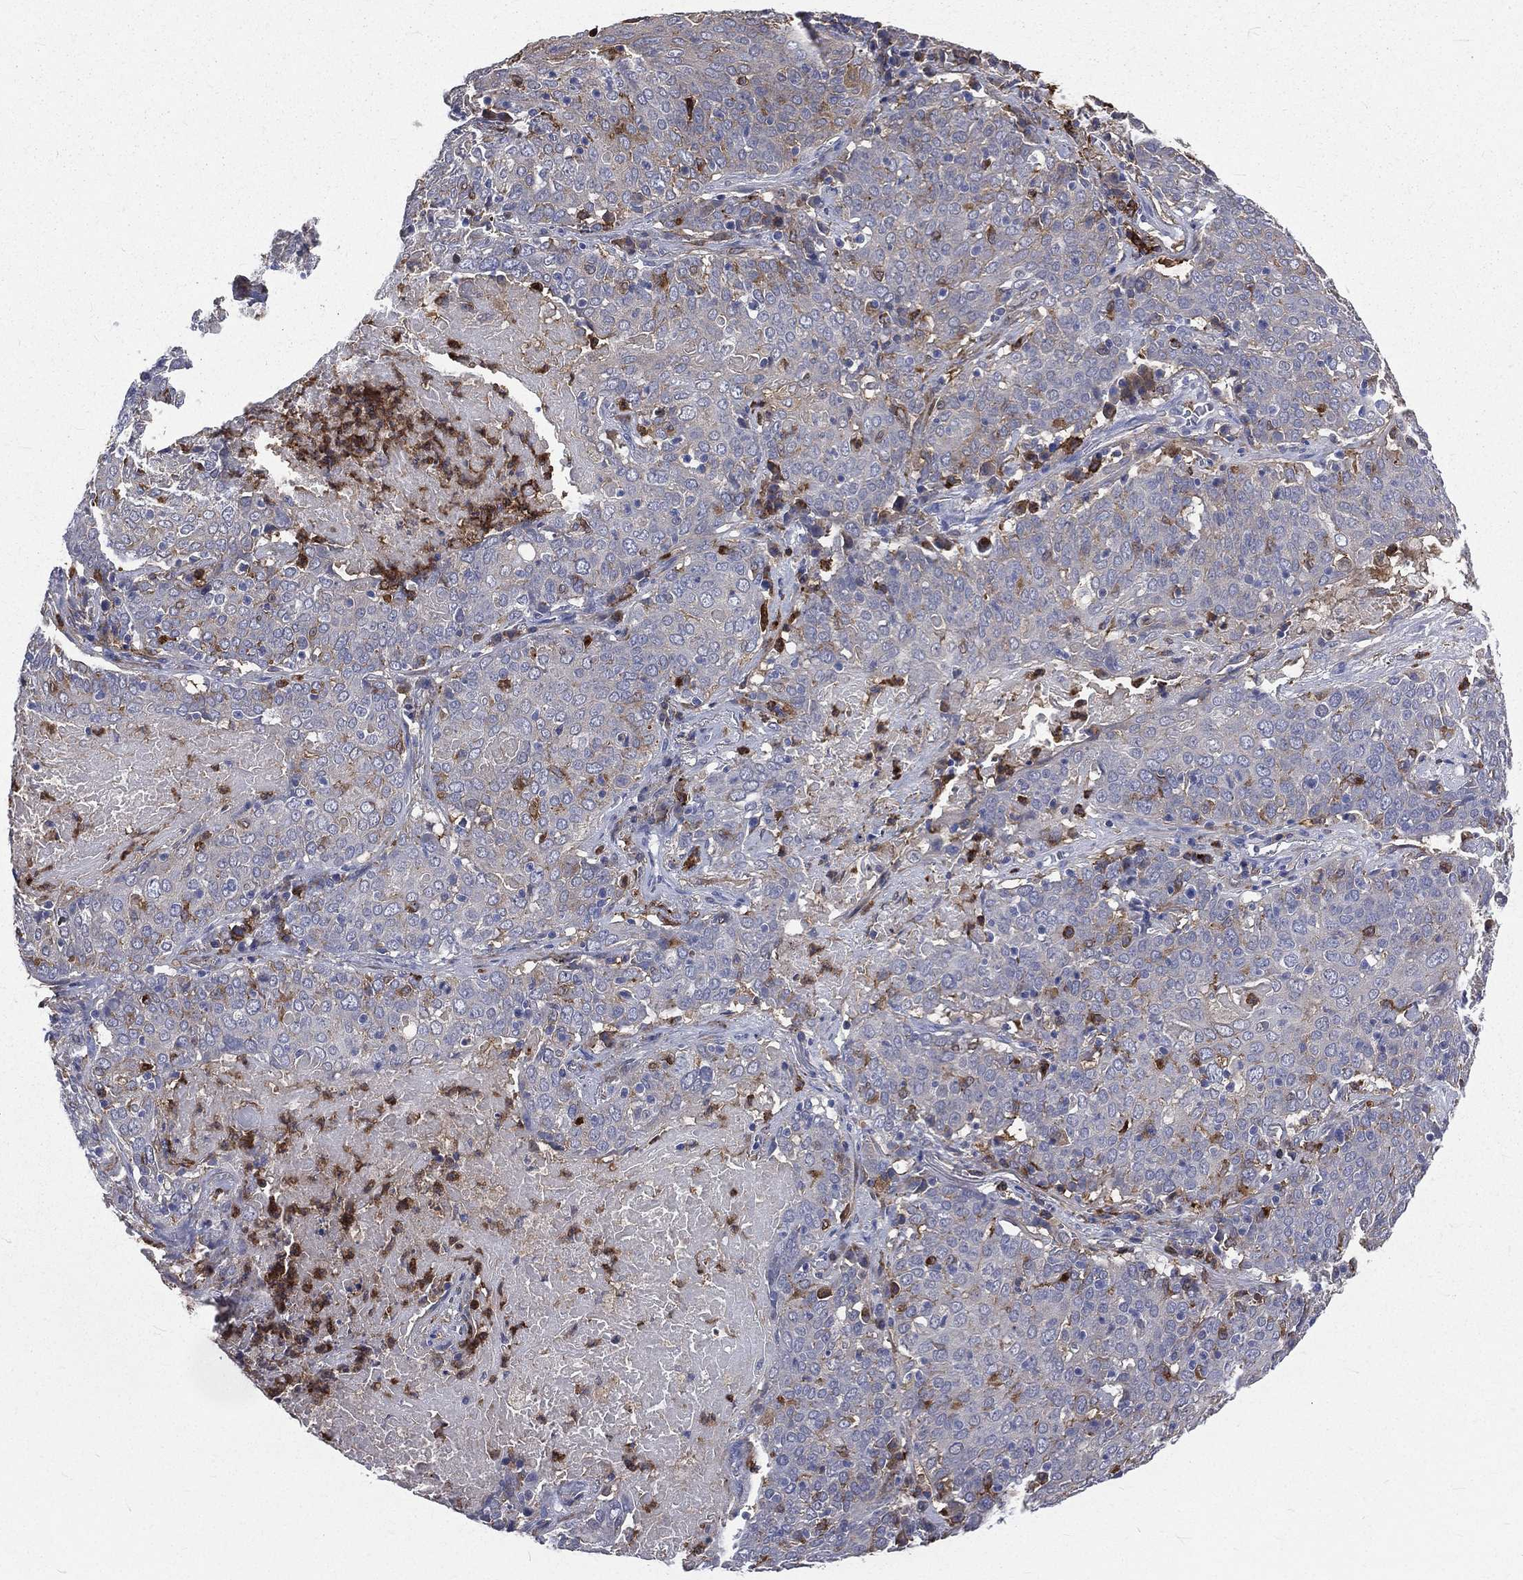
{"staining": {"intensity": "weak", "quantity": "<25%", "location": "cytoplasmic/membranous"}, "tissue": "lung cancer", "cell_type": "Tumor cells", "image_type": "cancer", "snomed": [{"axis": "morphology", "description": "Squamous cell carcinoma, NOS"}, {"axis": "topography", "description": "Lung"}], "caption": "Tumor cells show no significant protein staining in squamous cell carcinoma (lung).", "gene": "BASP1", "patient": {"sex": "male", "age": 82}}